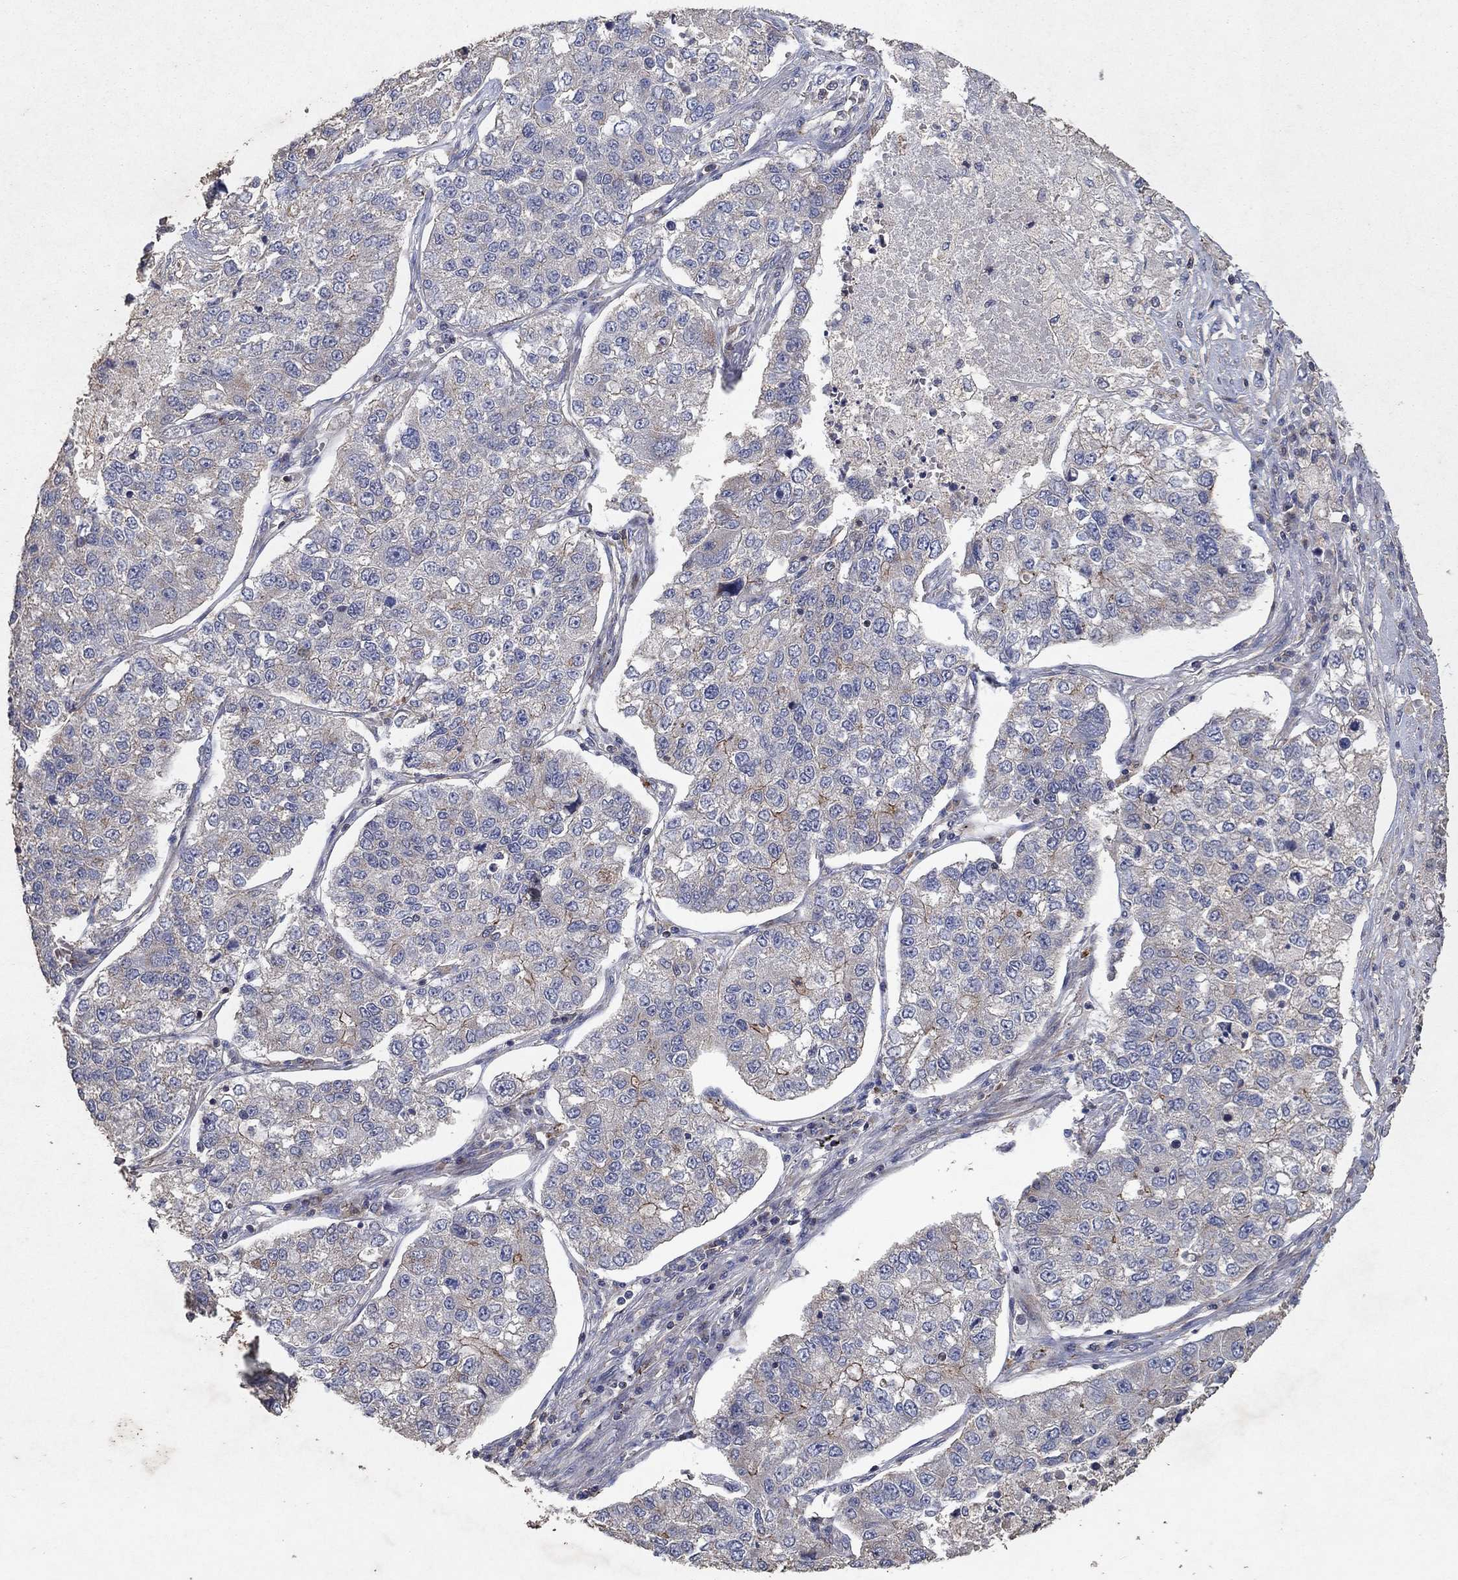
{"staining": {"intensity": "moderate", "quantity": "<25%", "location": "cytoplasmic/membranous"}, "tissue": "lung cancer", "cell_type": "Tumor cells", "image_type": "cancer", "snomed": [{"axis": "morphology", "description": "Adenocarcinoma, NOS"}, {"axis": "topography", "description": "Lung"}], "caption": "Immunohistochemistry (IHC) staining of lung cancer (adenocarcinoma), which demonstrates low levels of moderate cytoplasmic/membranous staining in about <25% of tumor cells indicating moderate cytoplasmic/membranous protein staining. The staining was performed using DAB (3,3'-diaminobenzidine) (brown) for protein detection and nuclei were counterstained in hematoxylin (blue).", "gene": "FRG1", "patient": {"sex": "male", "age": 49}}